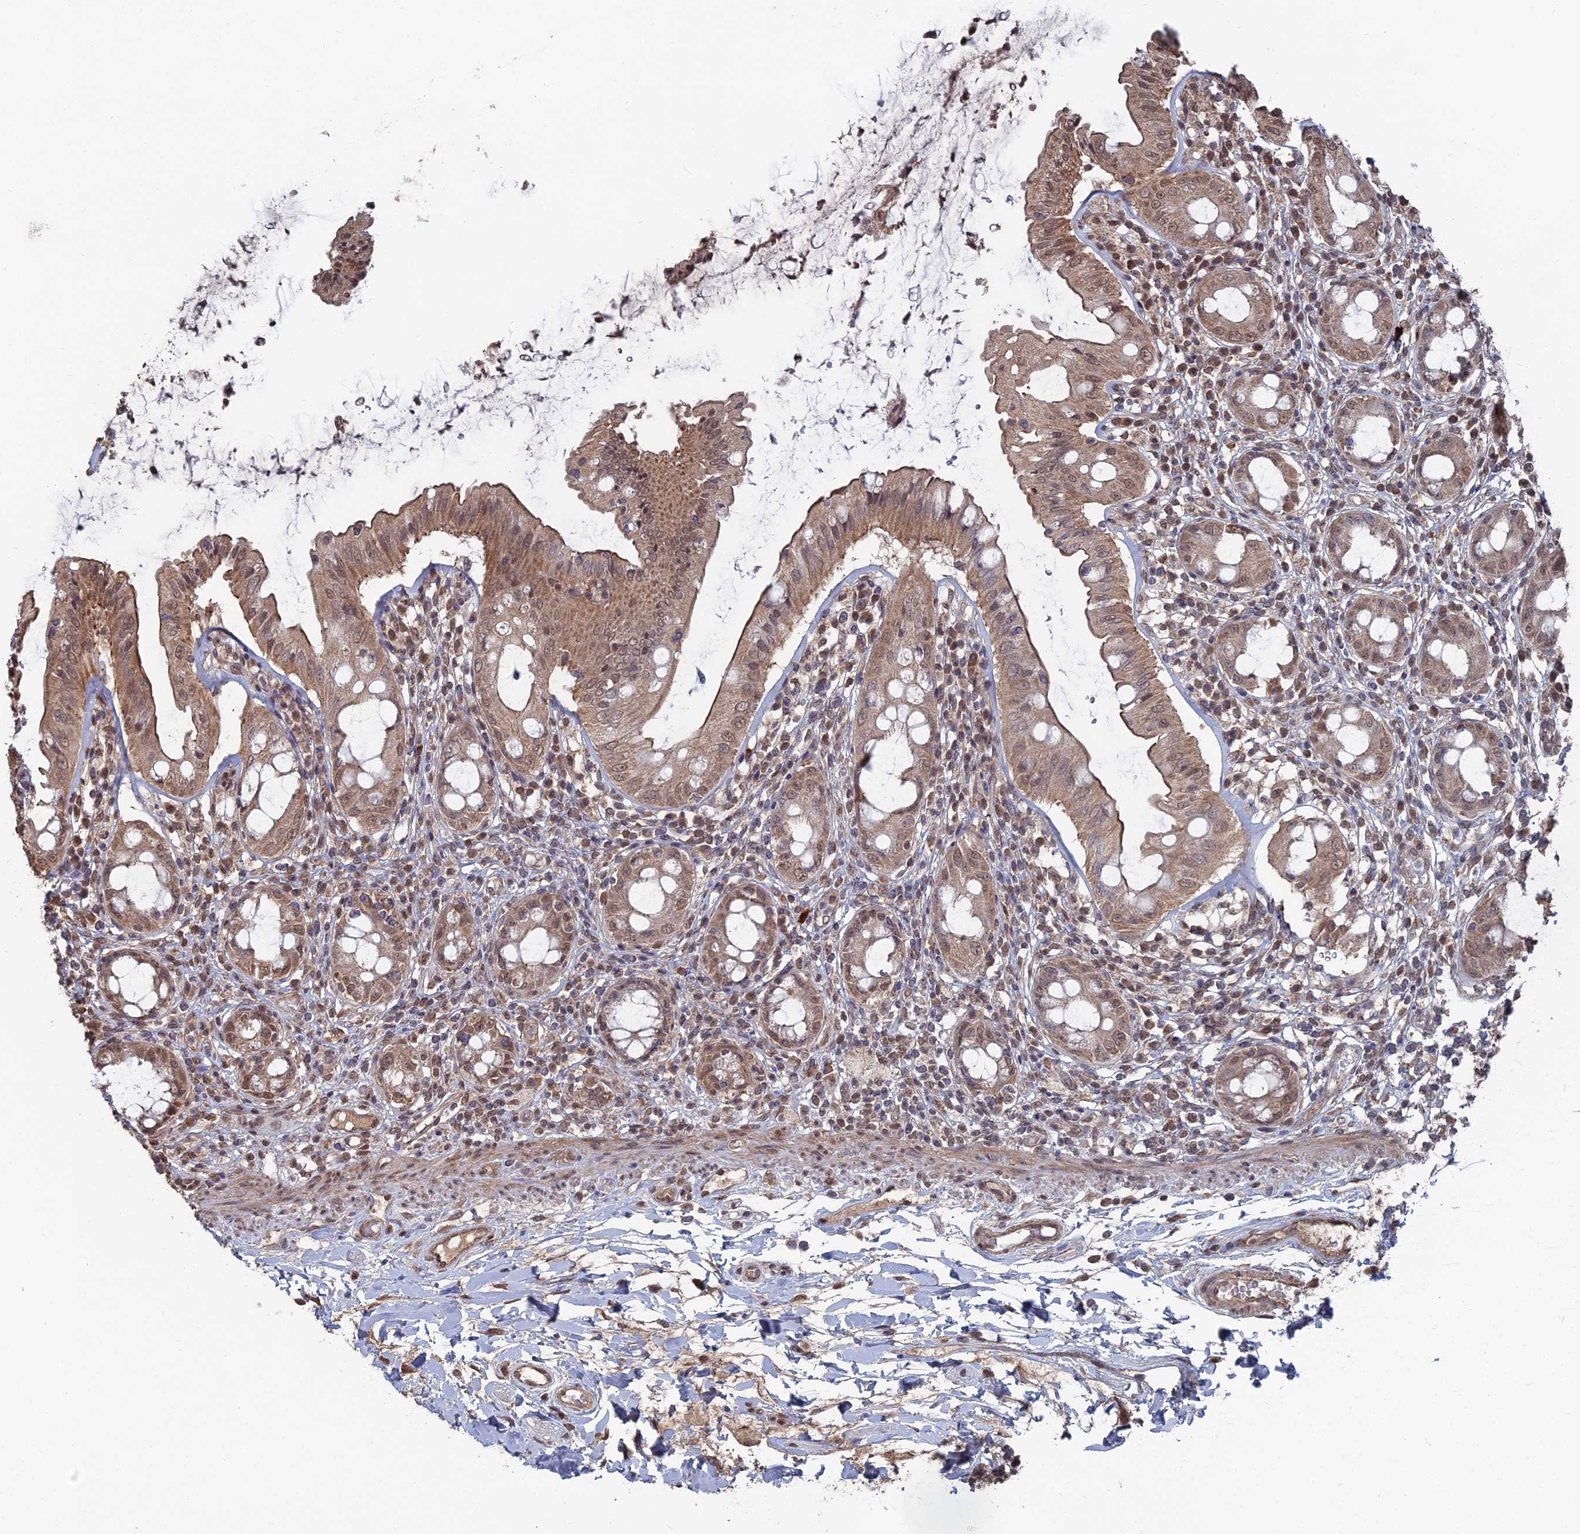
{"staining": {"intensity": "moderate", "quantity": ">75%", "location": "cytoplasmic/membranous,nuclear"}, "tissue": "rectum", "cell_type": "Glandular cells", "image_type": "normal", "snomed": [{"axis": "morphology", "description": "Normal tissue, NOS"}, {"axis": "topography", "description": "Rectum"}], "caption": "Normal rectum was stained to show a protein in brown. There is medium levels of moderate cytoplasmic/membranous,nuclear expression in approximately >75% of glandular cells. (Stains: DAB (3,3'-diaminobenzidine) in brown, nuclei in blue, Microscopy: brightfield microscopy at high magnification).", "gene": "CCNP", "patient": {"sex": "female", "age": 57}}